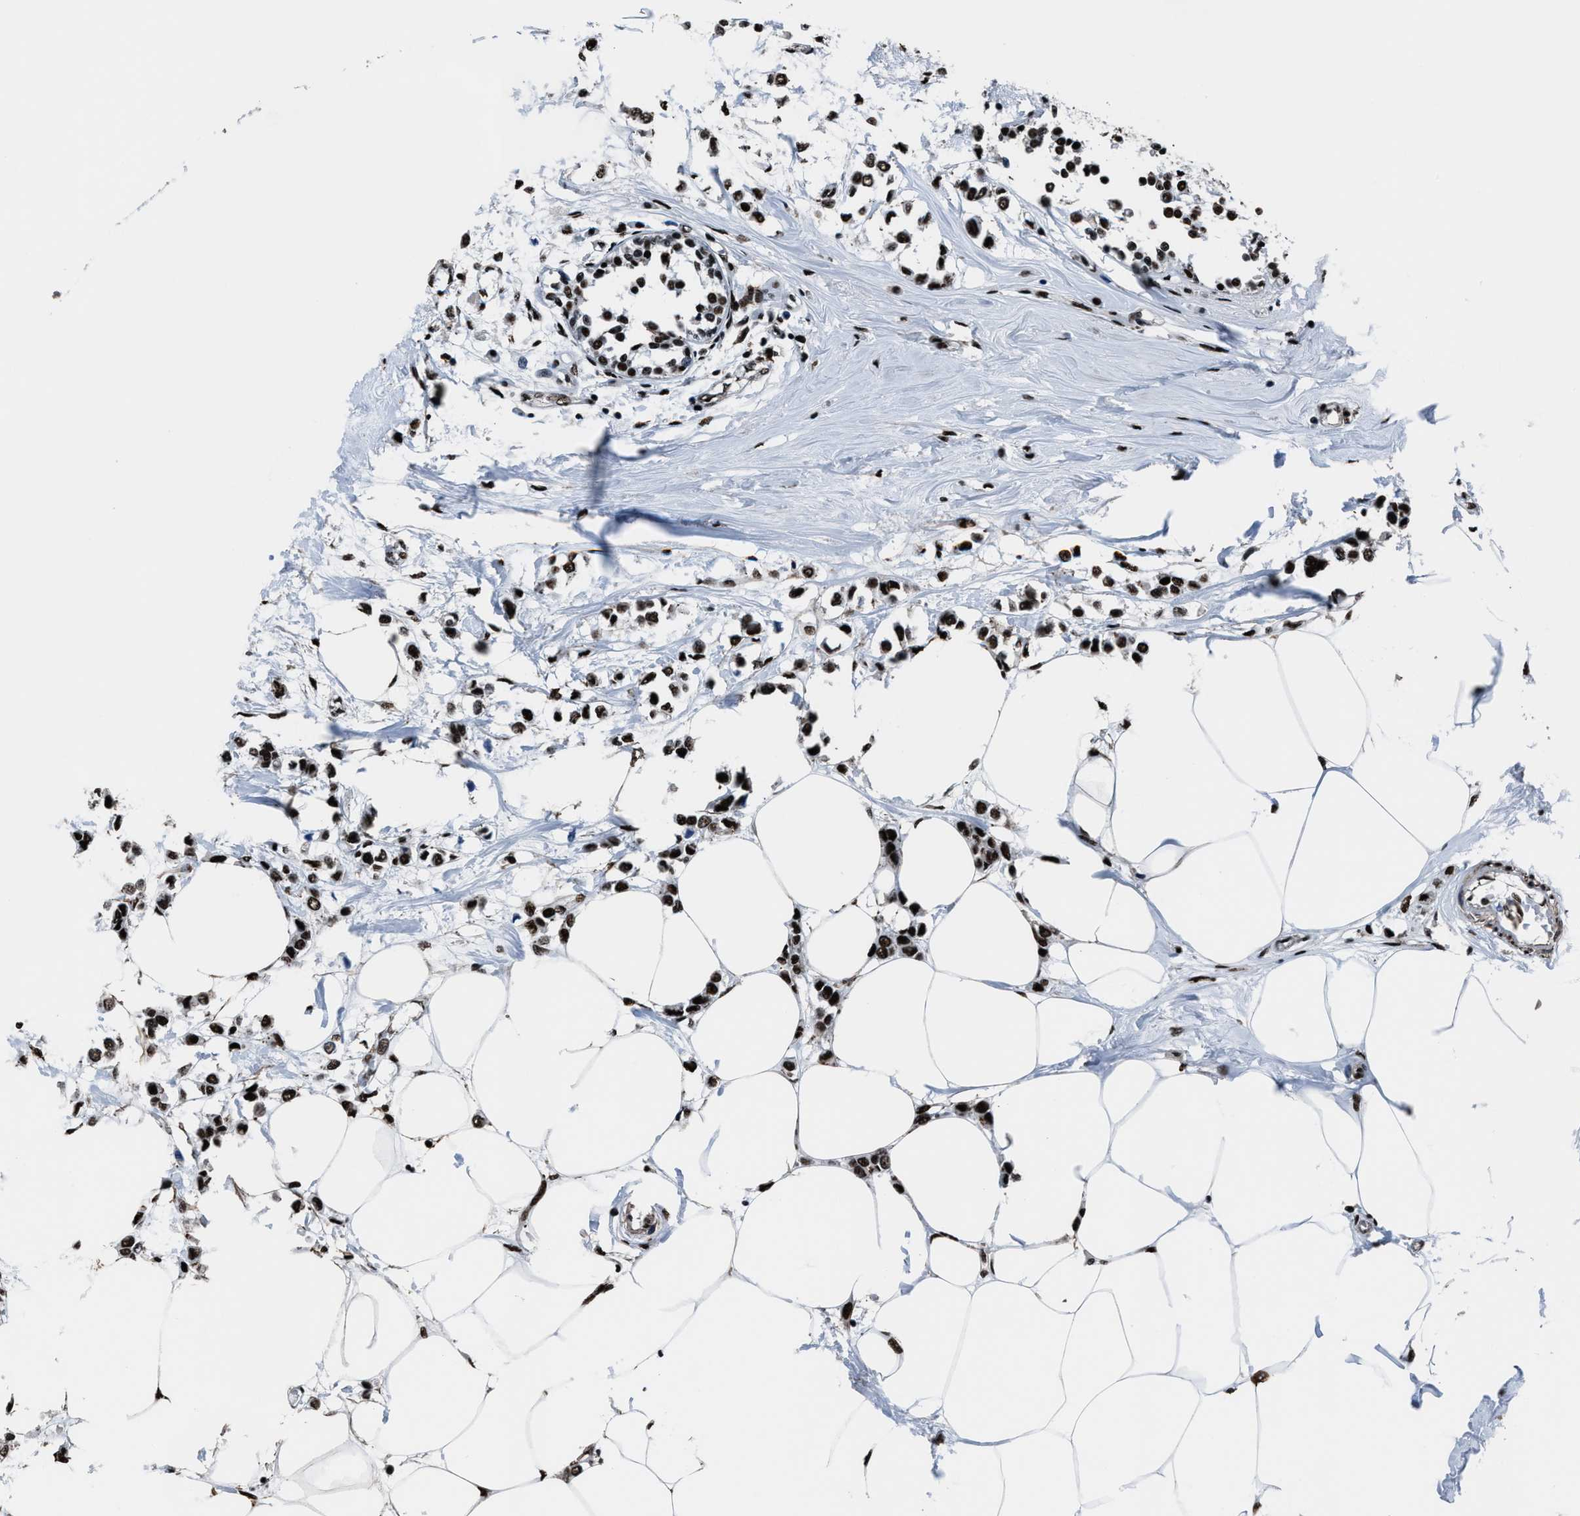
{"staining": {"intensity": "strong", "quantity": ">75%", "location": "nuclear"}, "tissue": "breast cancer", "cell_type": "Tumor cells", "image_type": "cancer", "snomed": [{"axis": "morphology", "description": "Lobular carcinoma"}, {"axis": "topography", "description": "Breast"}], "caption": "Lobular carcinoma (breast) stained for a protein (brown) demonstrates strong nuclear positive positivity in about >75% of tumor cells.", "gene": "PPIE", "patient": {"sex": "female", "age": 51}}